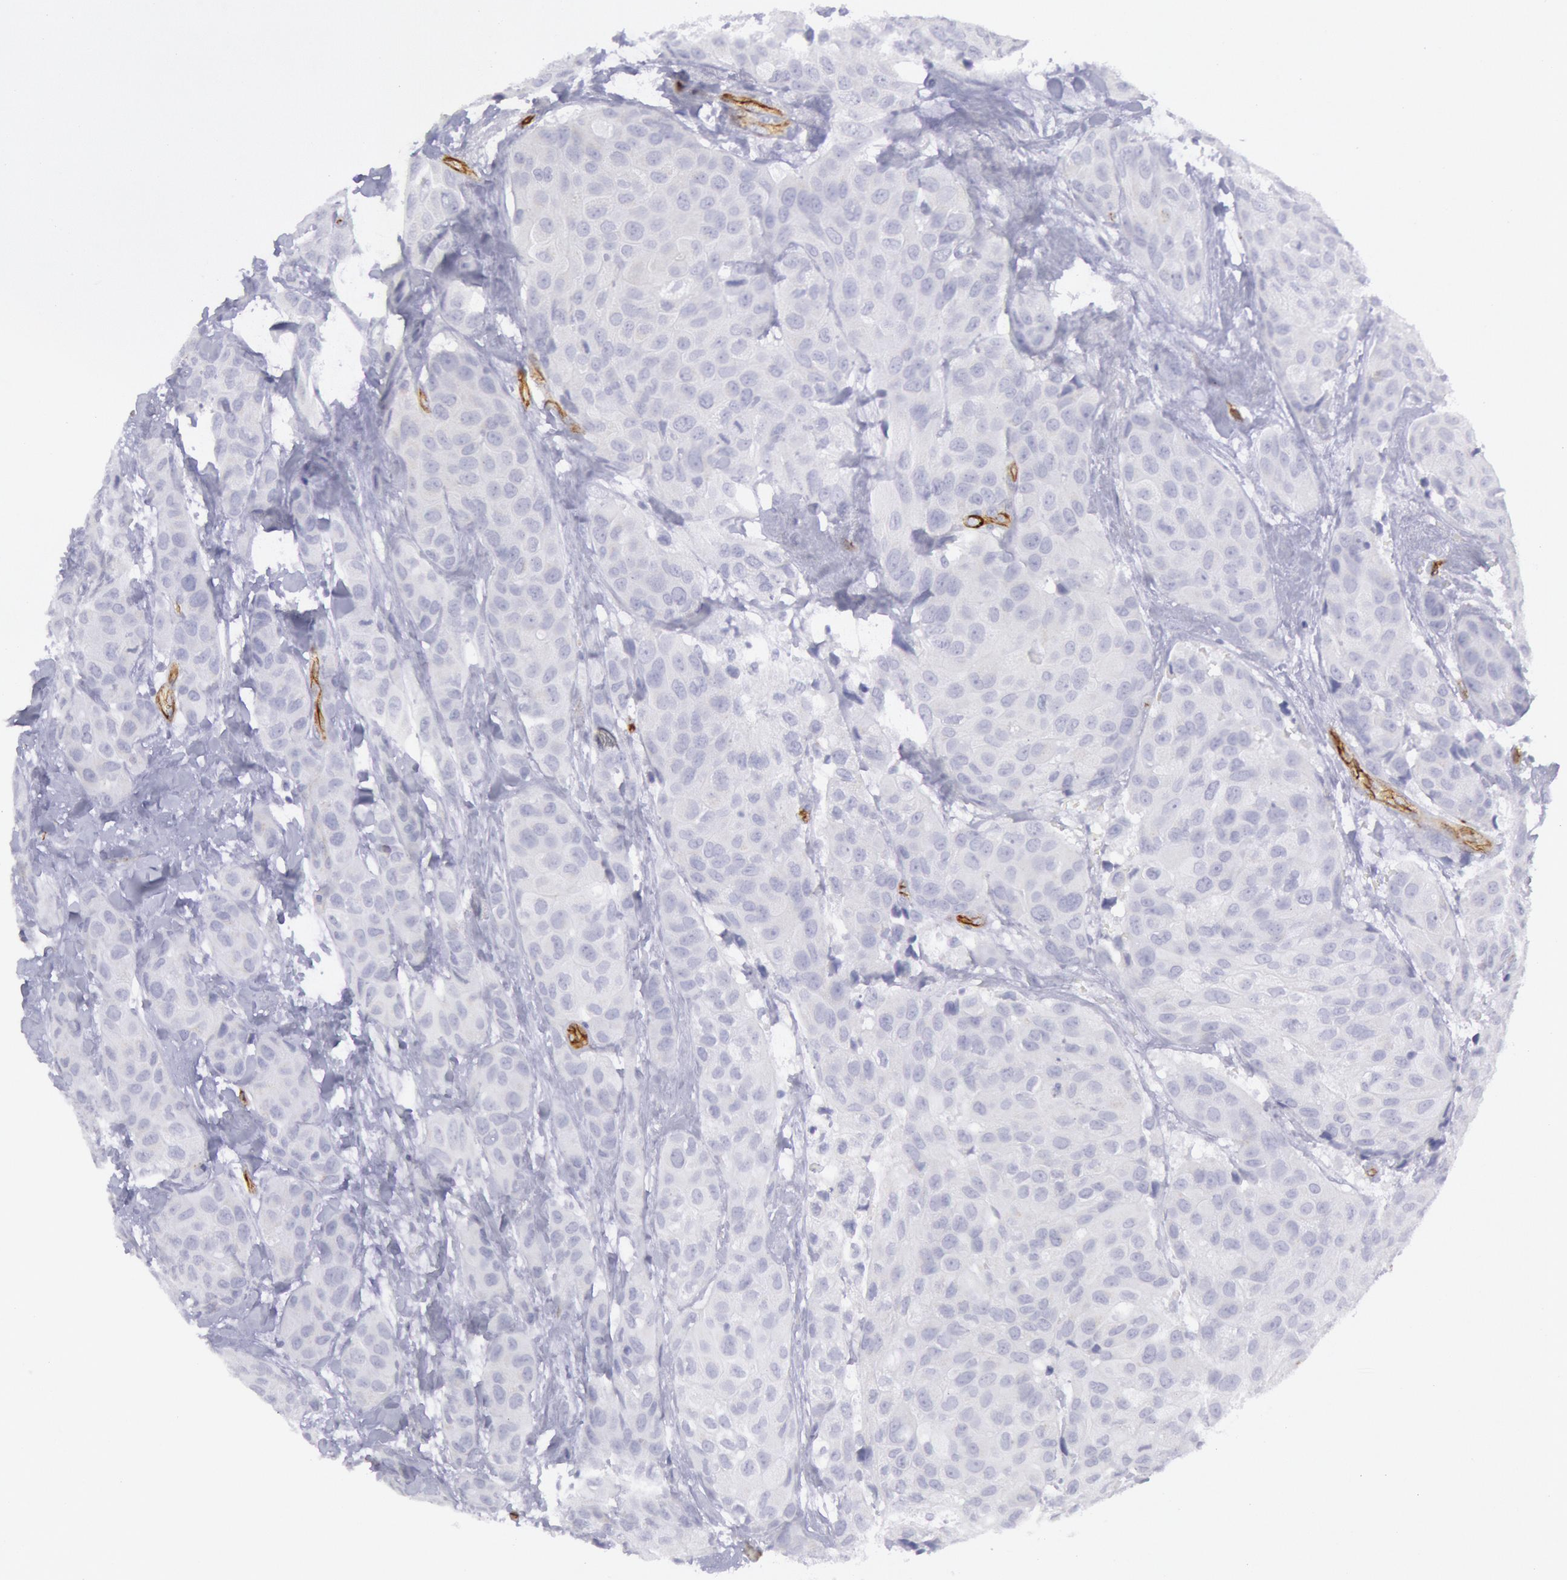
{"staining": {"intensity": "negative", "quantity": "none", "location": "none"}, "tissue": "breast cancer", "cell_type": "Tumor cells", "image_type": "cancer", "snomed": [{"axis": "morphology", "description": "Duct carcinoma"}, {"axis": "topography", "description": "Breast"}], "caption": "Breast cancer was stained to show a protein in brown. There is no significant staining in tumor cells.", "gene": "CDH13", "patient": {"sex": "female", "age": 68}}